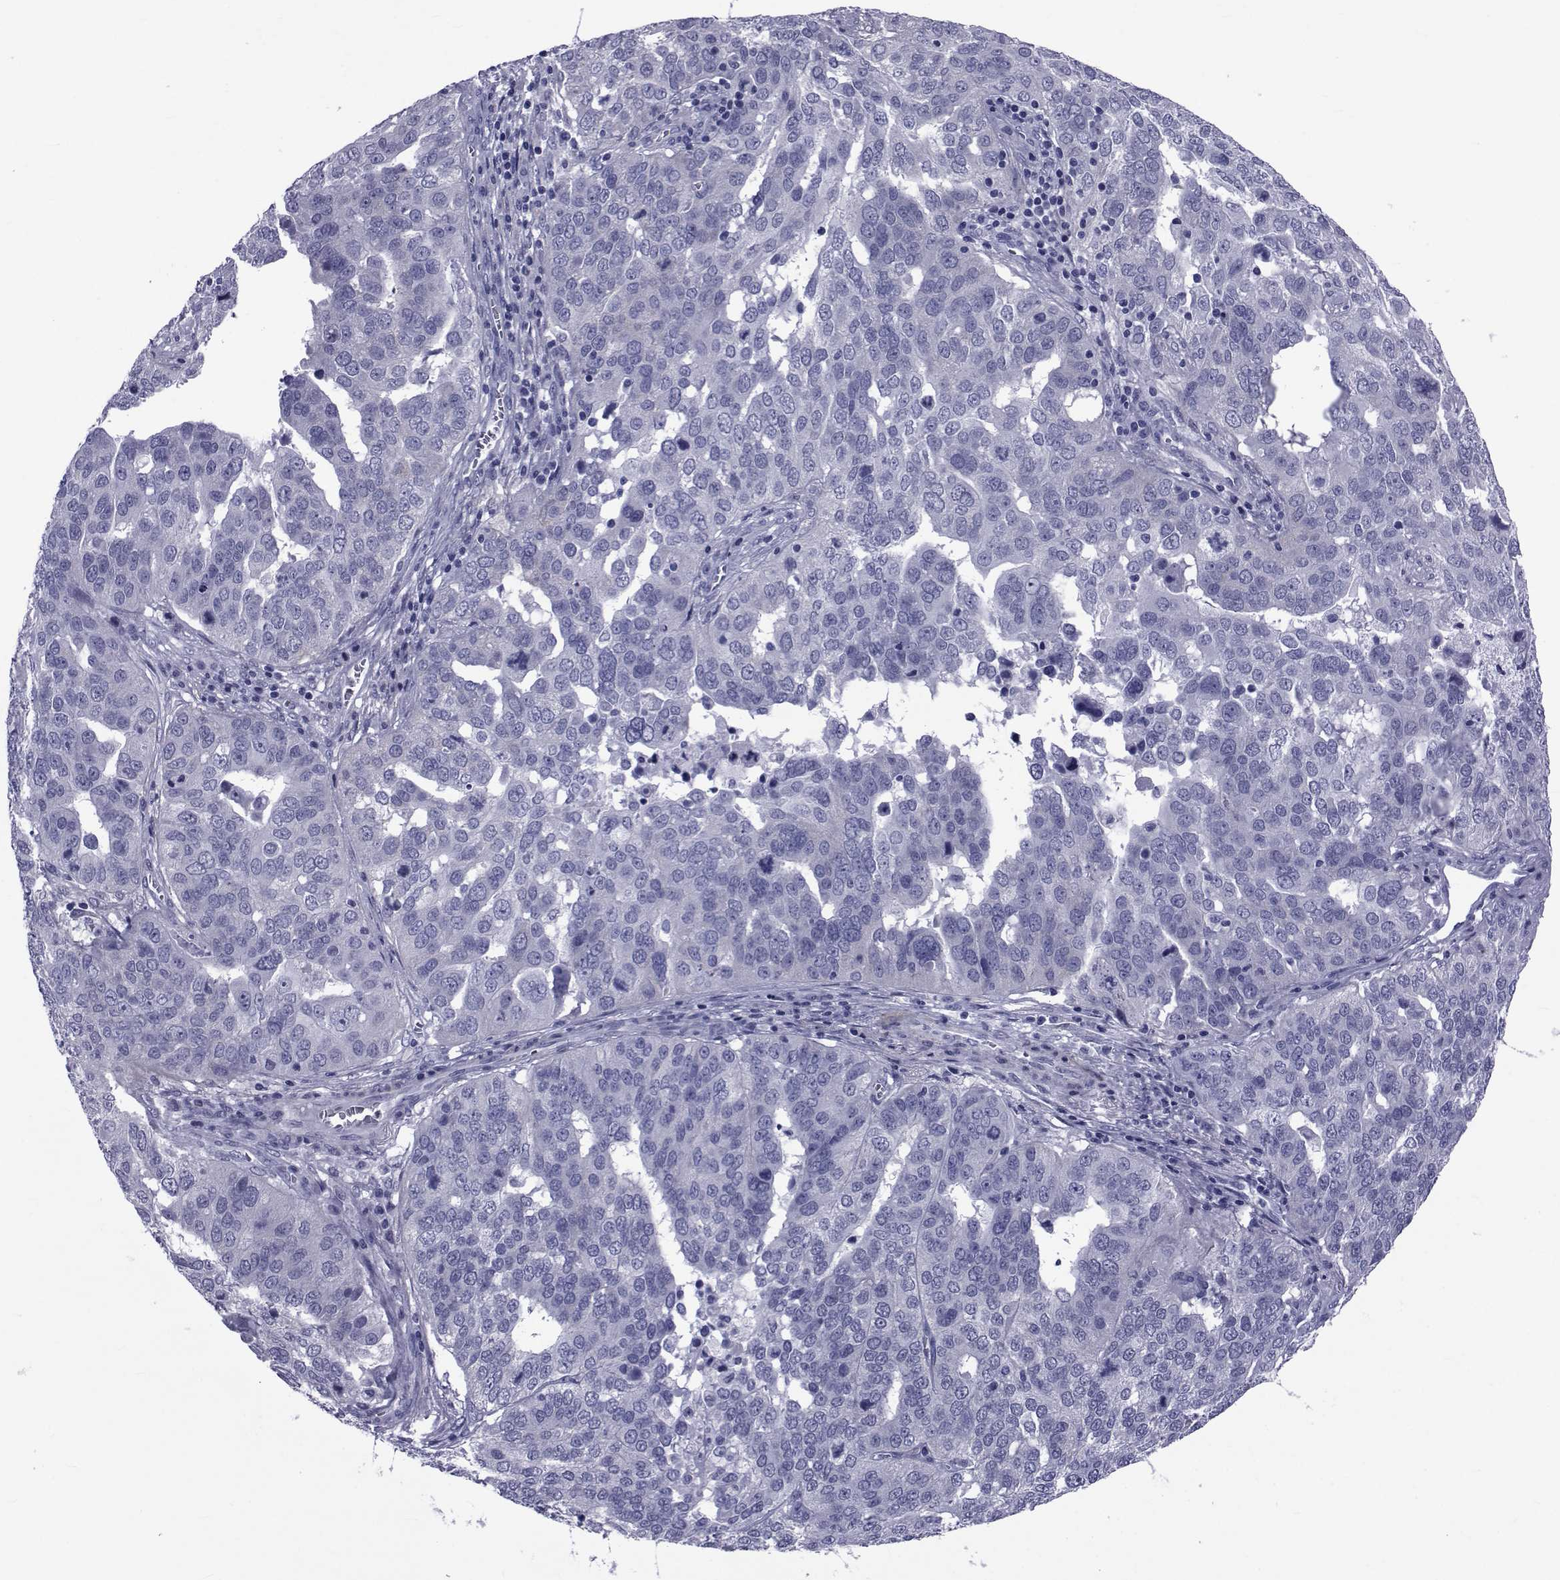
{"staining": {"intensity": "negative", "quantity": "none", "location": "none"}, "tissue": "ovarian cancer", "cell_type": "Tumor cells", "image_type": "cancer", "snomed": [{"axis": "morphology", "description": "Carcinoma, endometroid"}, {"axis": "topography", "description": "Soft tissue"}, {"axis": "topography", "description": "Ovary"}], "caption": "The image exhibits no significant staining in tumor cells of ovarian cancer (endometroid carcinoma). The staining is performed using DAB brown chromogen with nuclei counter-stained in using hematoxylin.", "gene": "GKAP1", "patient": {"sex": "female", "age": 52}}